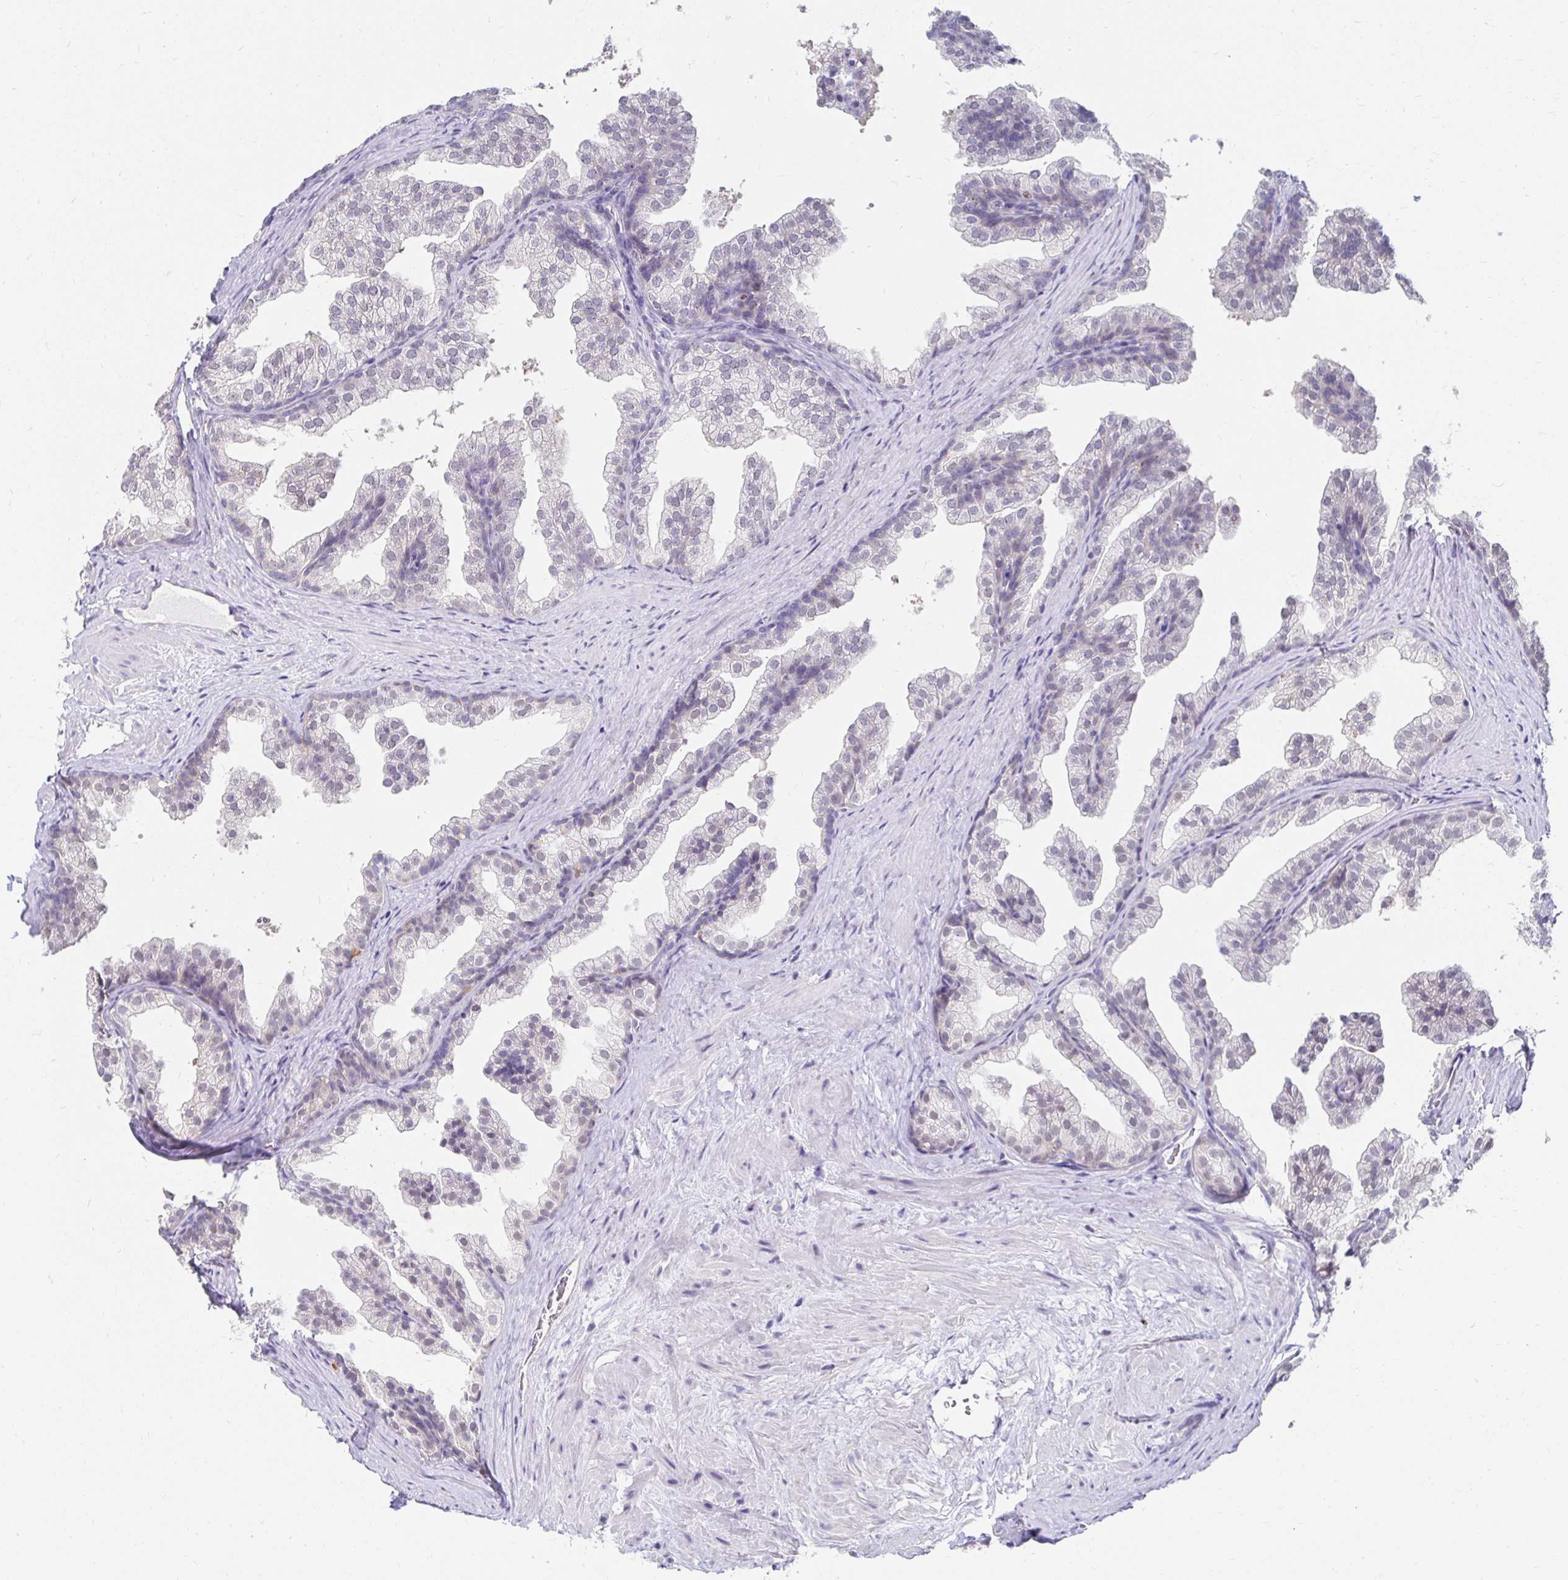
{"staining": {"intensity": "negative", "quantity": "none", "location": "none"}, "tissue": "prostate", "cell_type": "Glandular cells", "image_type": "normal", "snomed": [{"axis": "morphology", "description": "Normal tissue, NOS"}, {"axis": "topography", "description": "Prostate"}], "caption": "Protein analysis of unremarkable prostate shows no significant positivity in glandular cells. (Brightfield microscopy of DAB immunohistochemistry at high magnification).", "gene": "PADI2", "patient": {"sex": "male", "age": 37}}